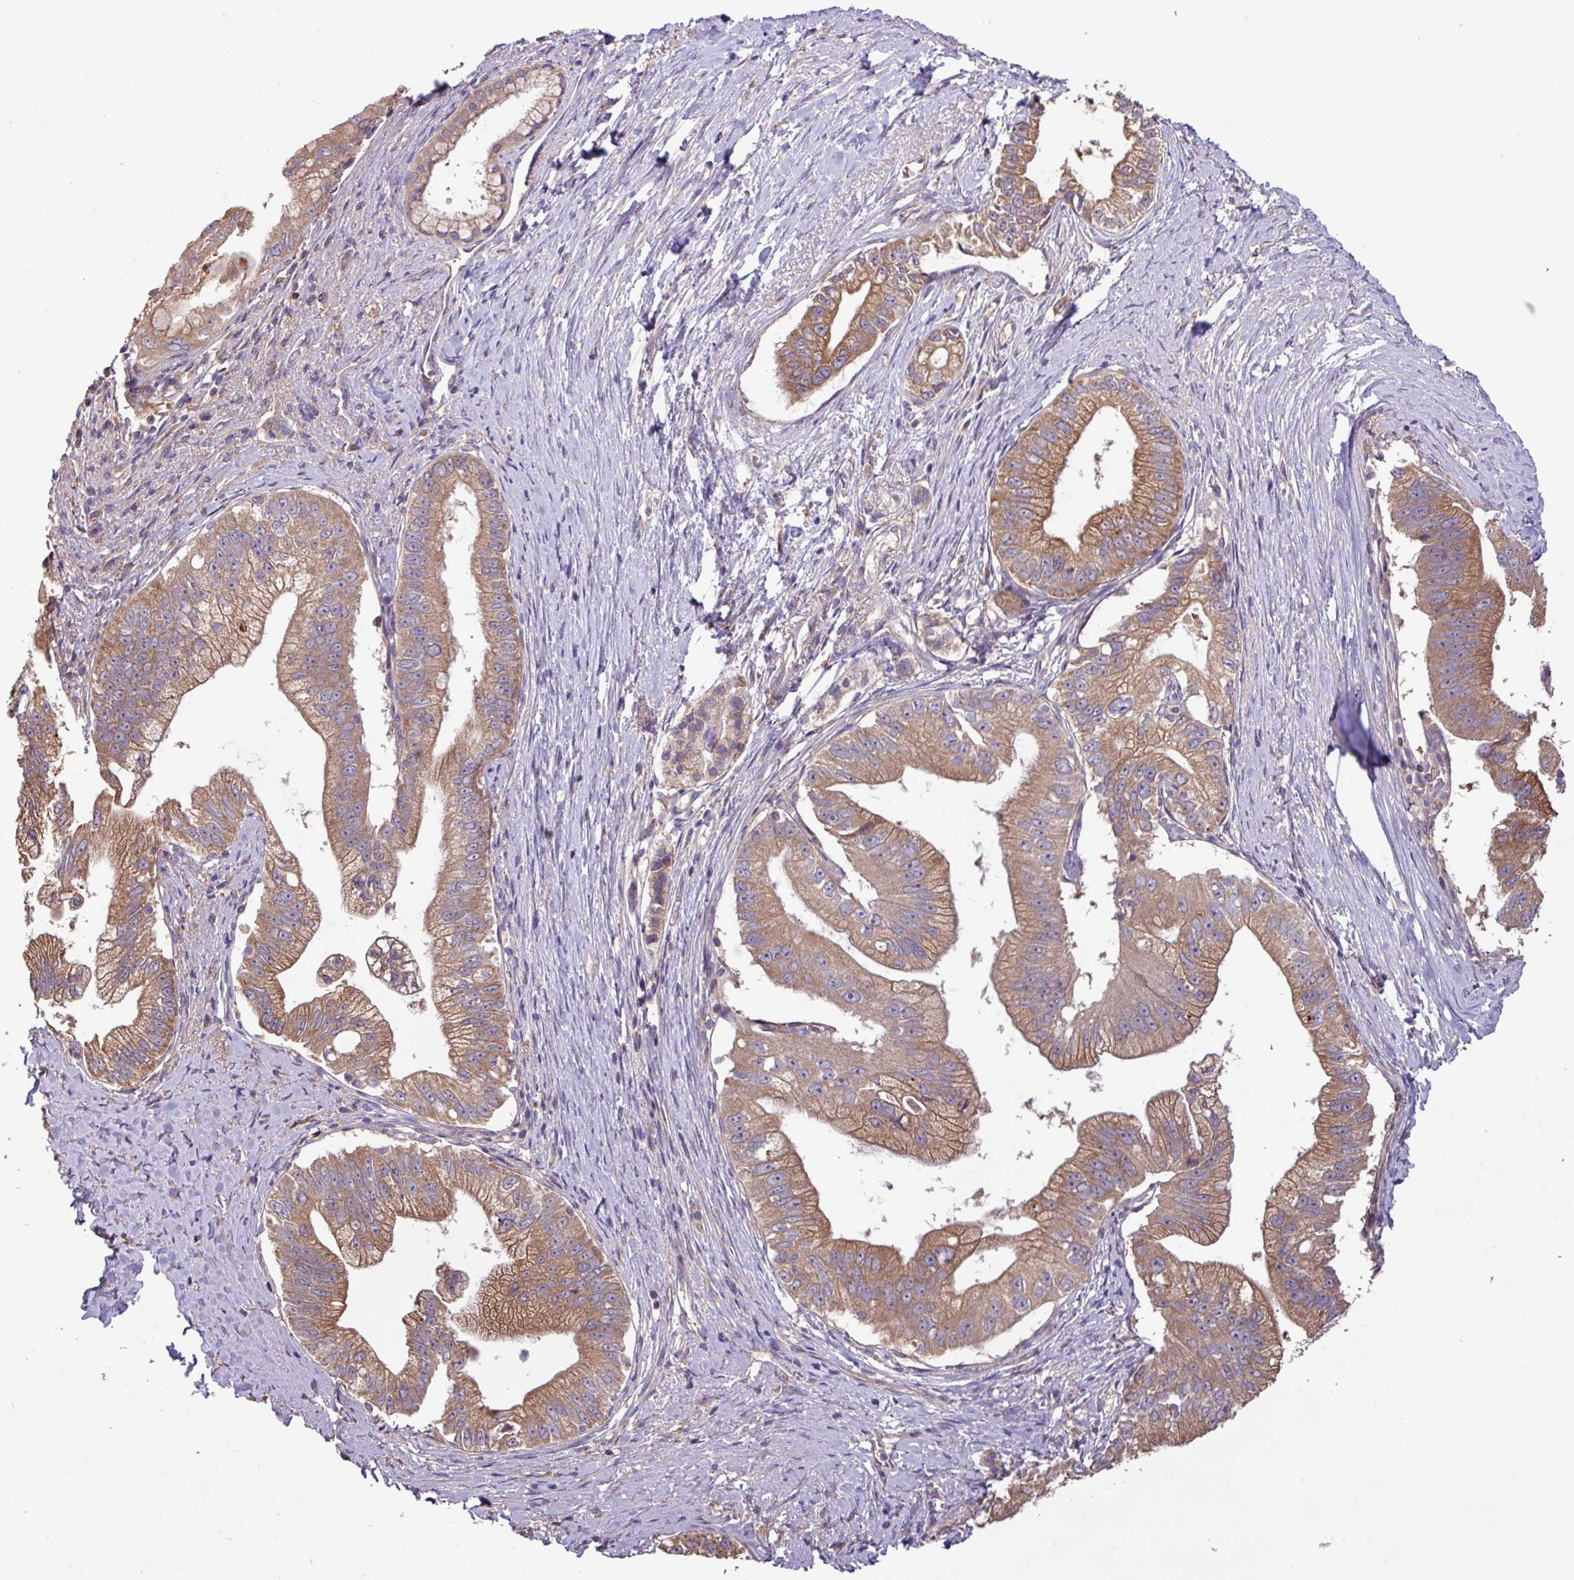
{"staining": {"intensity": "moderate", "quantity": ">75%", "location": "cytoplasmic/membranous"}, "tissue": "pancreatic cancer", "cell_type": "Tumor cells", "image_type": "cancer", "snomed": [{"axis": "morphology", "description": "Adenocarcinoma, NOS"}, {"axis": "topography", "description": "Pancreas"}], "caption": "DAB immunohistochemical staining of human adenocarcinoma (pancreatic) displays moderate cytoplasmic/membranous protein positivity in about >75% of tumor cells.", "gene": "PTPRQ", "patient": {"sex": "male", "age": 70}}